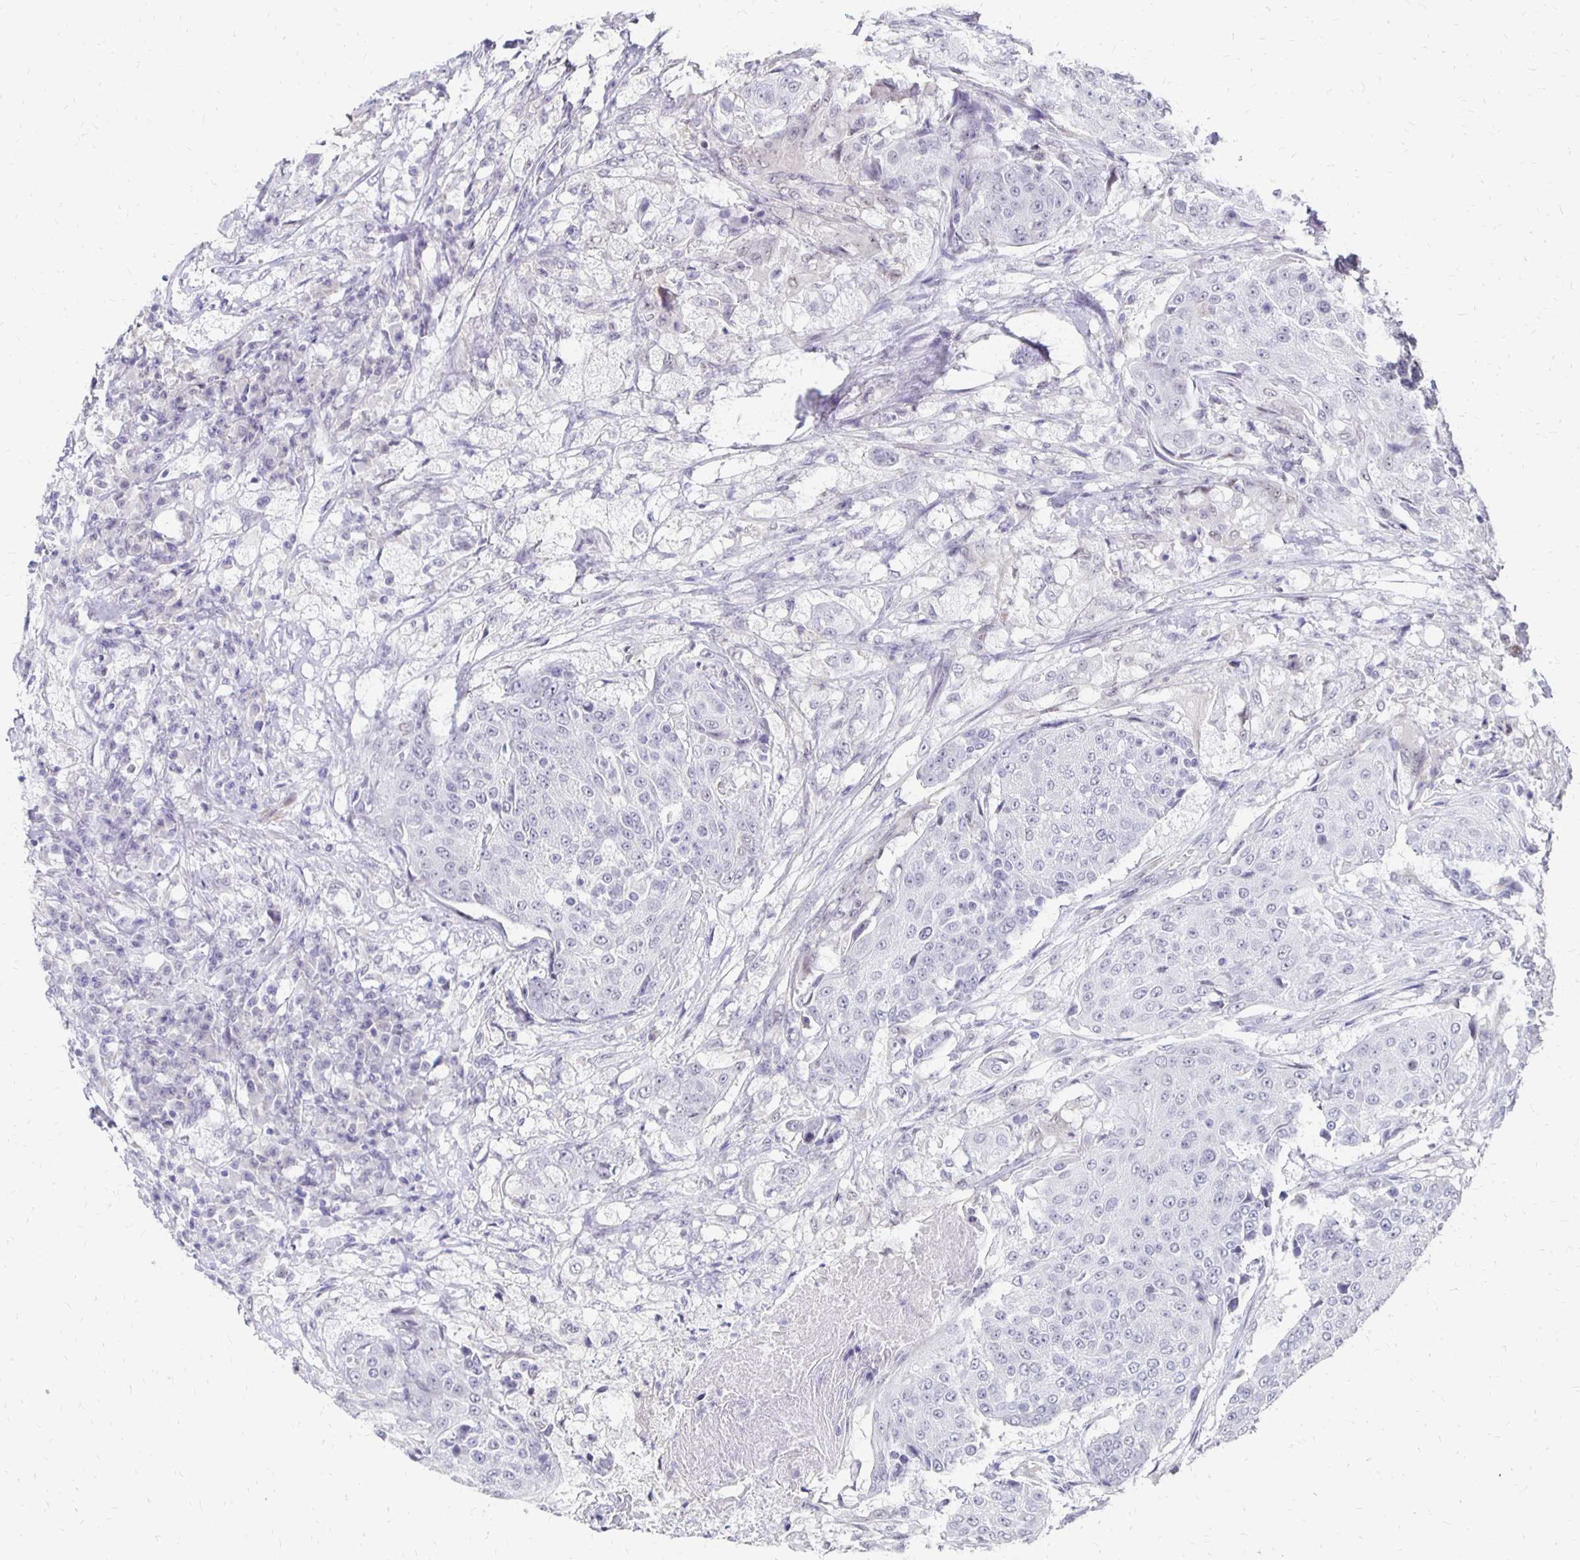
{"staining": {"intensity": "negative", "quantity": "none", "location": "none"}, "tissue": "urothelial cancer", "cell_type": "Tumor cells", "image_type": "cancer", "snomed": [{"axis": "morphology", "description": "Urothelial carcinoma, High grade"}, {"axis": "topography", "description": "Urinary bladder"}], "caption": "IHC of urothelial cancer reveals no expression in tumor cells.", "gene": "ATOSB", "patient": {"sex": "female", "age": 63}}